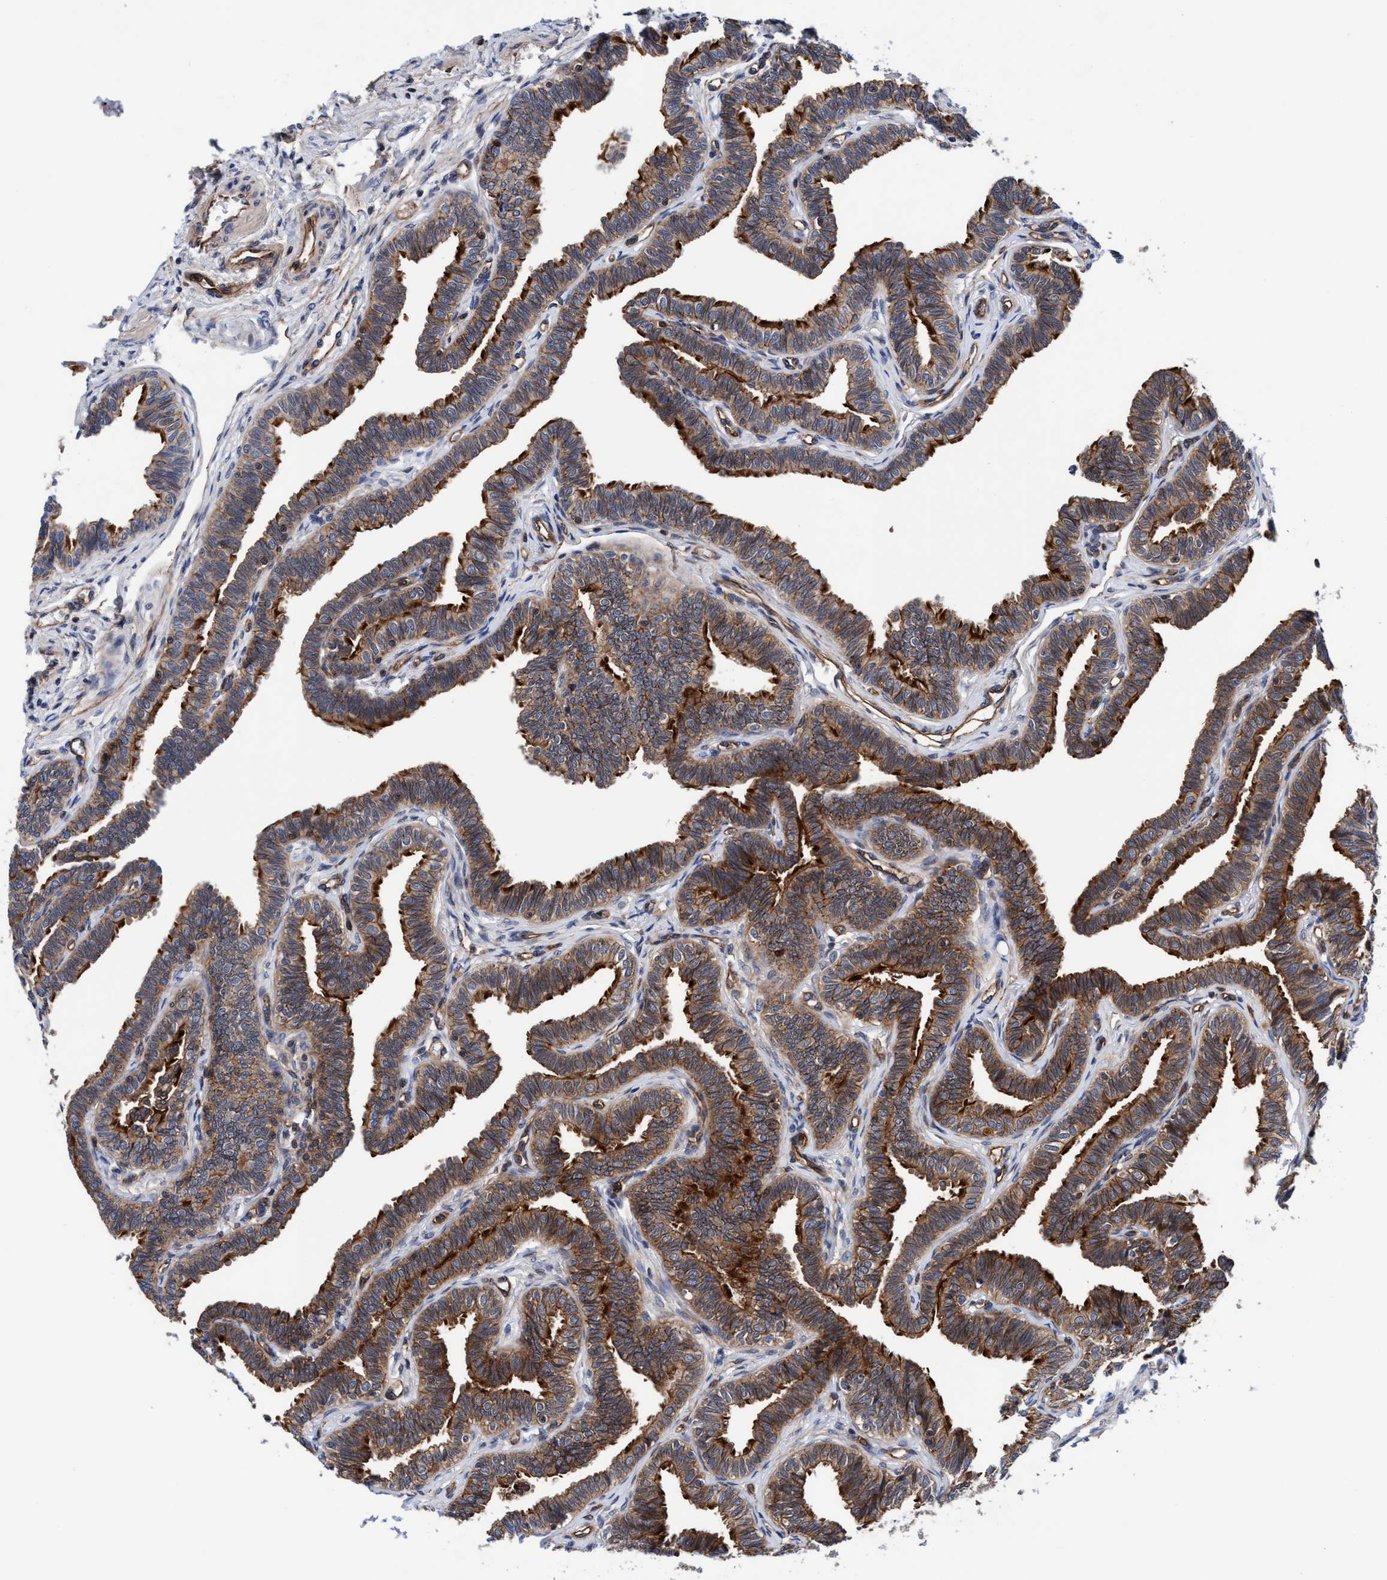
{"staining": {"intensity": "strong", "quantity": ">75%", "location": "cytoplasmic/membranous"}, "tissue": "fallopian tube", "cell_type": "Glandular cells", "image_type": "normal", "snomed": [{"axis": "morphology", "description": "Normal tissue, NOS"}, {"axis": "topography", "description": "Fallopian tube"}, {"axis": "topography", "description": "Ovary"}], "caption": "Protein staining of normal fallopian tube exhibits strong cytoplasmic/membranous positivity in approximately >75% of glandular cells.", "gene": "MCM3AP", "patient": {"sex": "female", "age": 23}}